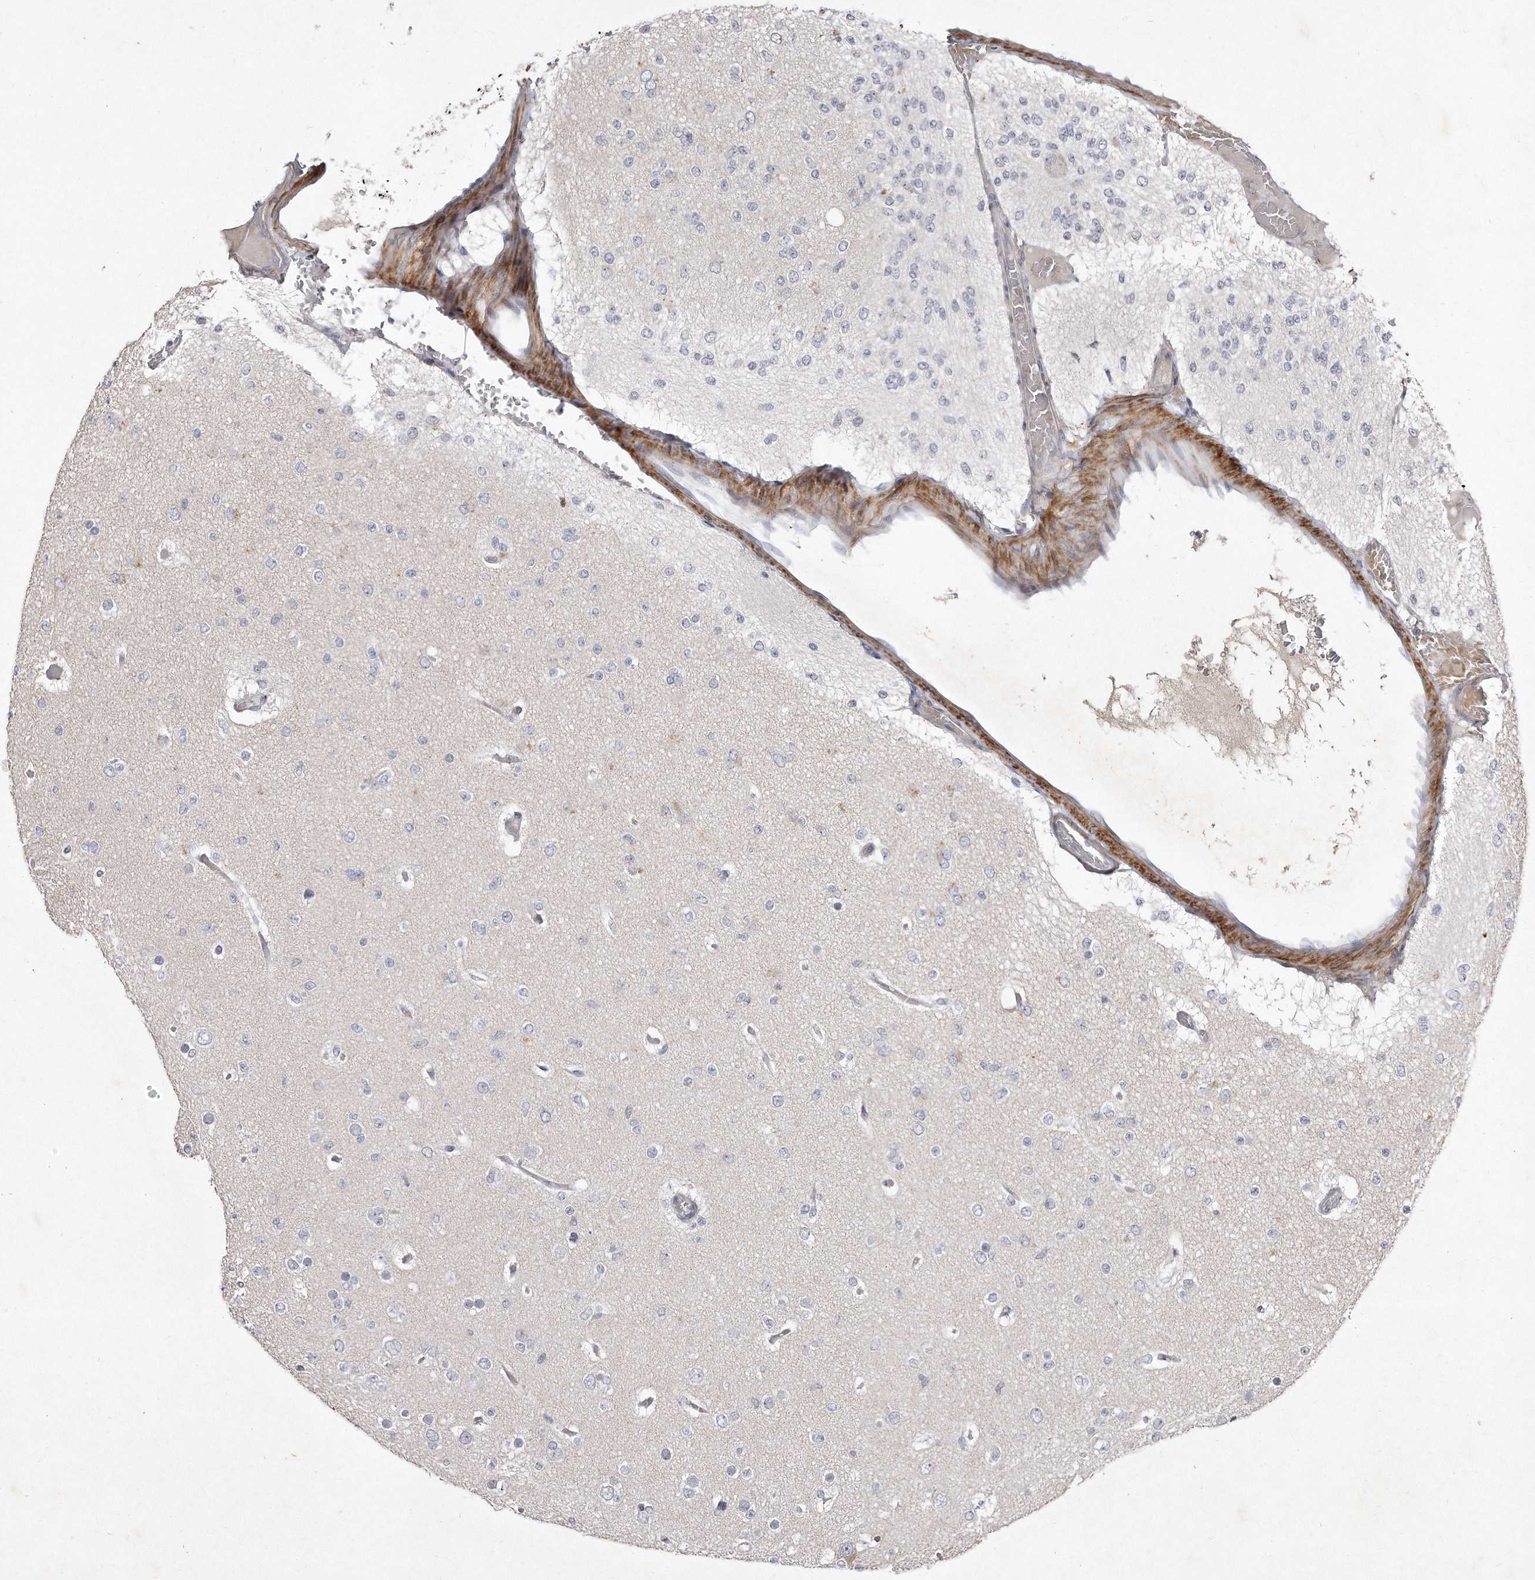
{"staining": {"intensity": "negative", "quantity": "none", "location": "none"}, "tissue": "glioma", "cell_type": "Tumor cells", "image_type": "cancer", "snomed": [{"axis": "morphology", "description": "Glioma, malignant, Low grade"}, {"axis": "topography", "description": "Brain"}], "caption": "Immunohistochemistry photomicrograph of neoplastic tissue: malignant glioma (low-grade) stained with DAB shows no significant protein expression in tumor cells.", "gene": "TECR", "patient": {"sex": "female", "age": 22}}